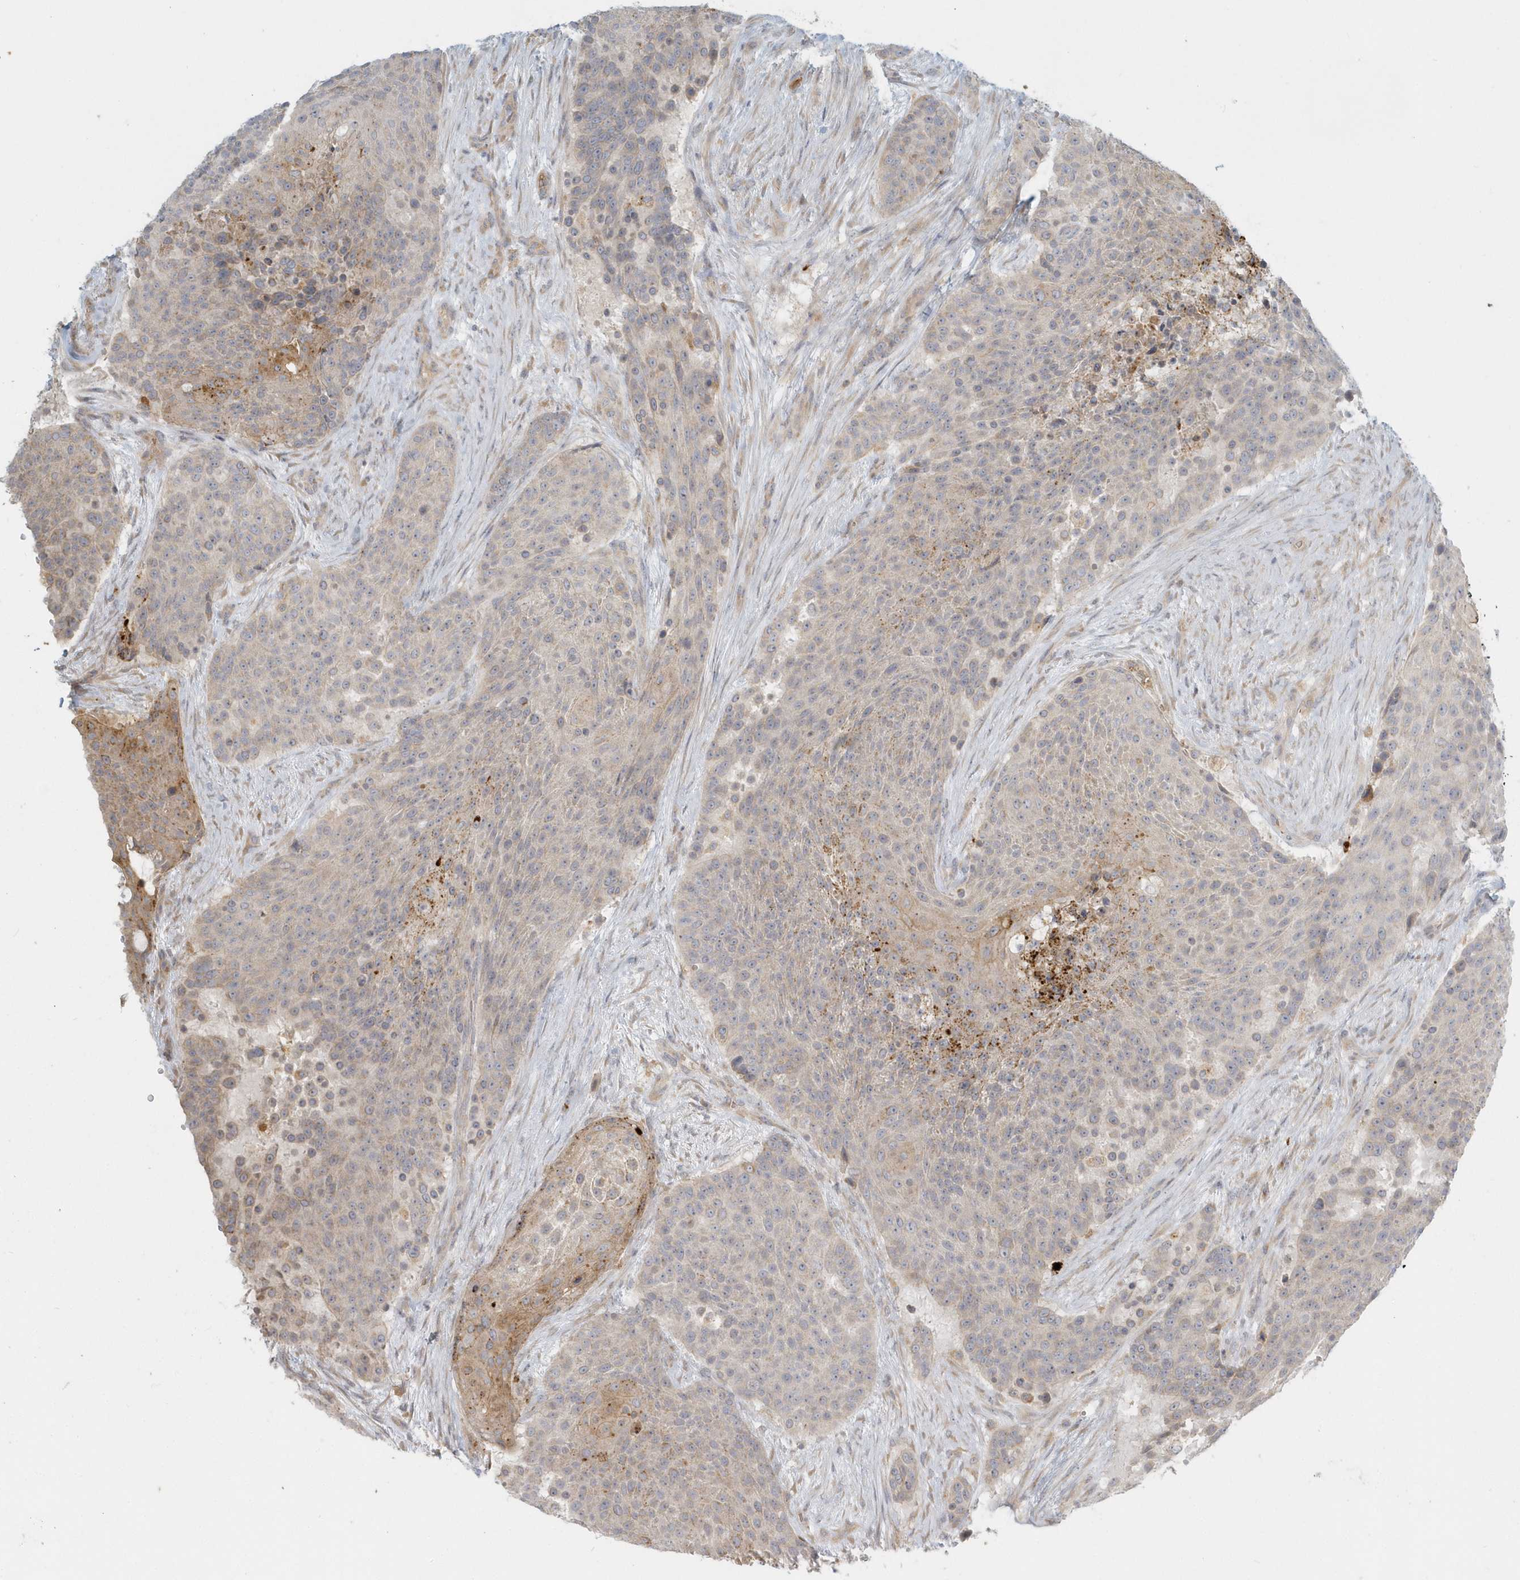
{"staining": {"intensity": "weak", "quantity": "<25%", "location": "cytoplasmic/membranous"}, "tissue": "urothelial cancer", "cell_type": "Tumor cells", "image_type": "cancer", "snomed": [{"axis": "morphology", "description": "Urothelial carcinoma, High grade"}, {"axis": "topography", "description": "Urinary bladder"}], "caption": "Histopathology image shows no protein positivity in tumor cells of urothelial carcinoma (high-grade) tissue. (Stains: DAB (3,3'-diaminobenzidine) IHC with hematoxylin counter stain, Microscopy: brightfield microscopy at high magnification).", "gene": "NAPB", "patient": {"sex": "female", "age": 63}}